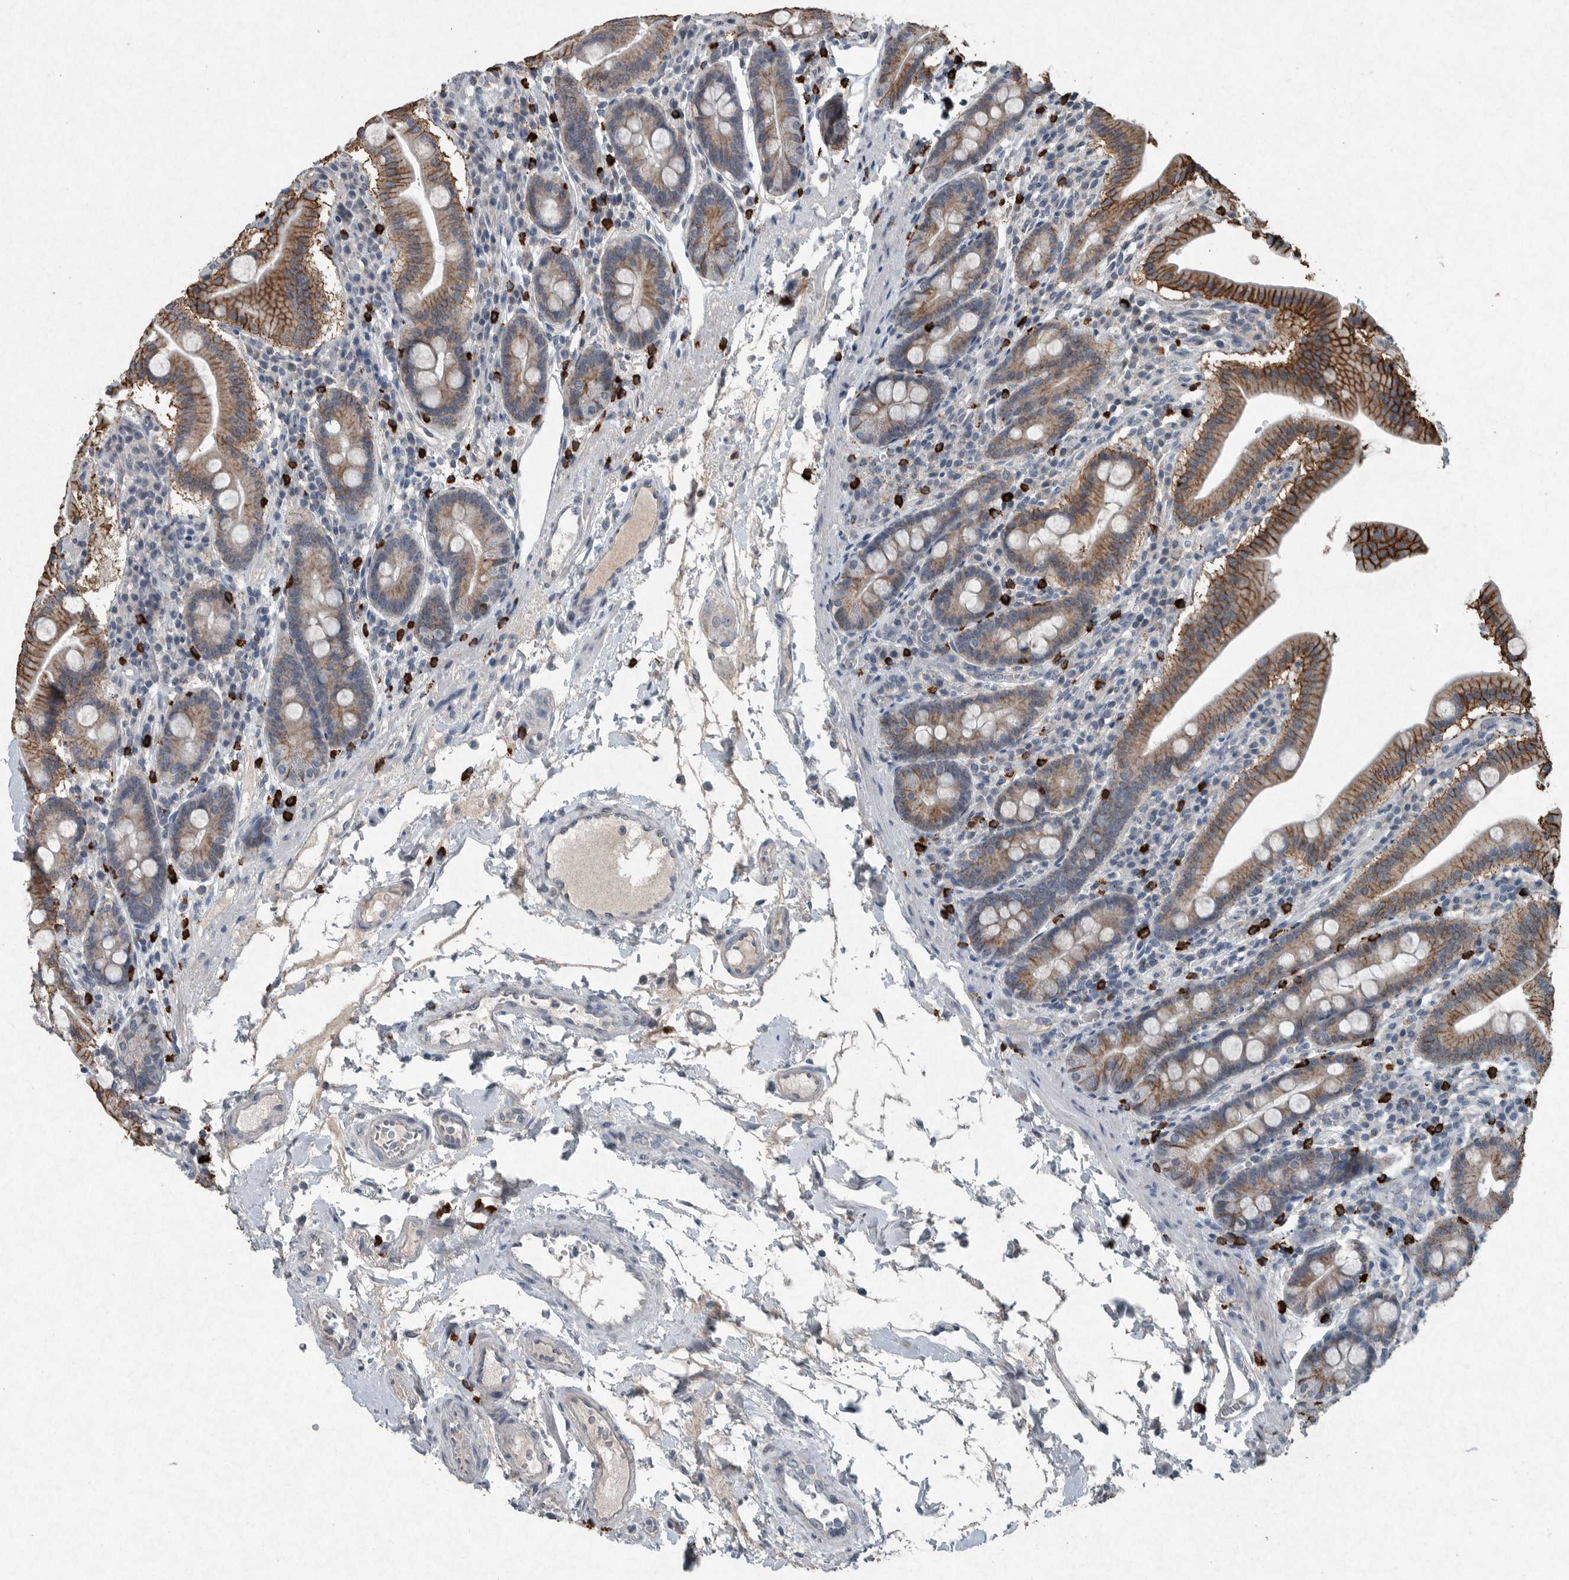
{"staining": {"intensity": "moderate", "quantity": "25%-75%", "location": "cytoplasmic/membranous"}, "tissue": "duodenum", "cell_type": "Glandular cells", "image_type": "normal", "snomed": [{"axis": "morphology", "description": "Normal tissue, NOS"}, {"axis": "morphology", "description": "Adenocarcinoma, NOS"}, {"axis": "topography", "description": "Pancreas"}, {"axis": "topography", "description": "Duodenum"}], "caption": "Duodenum stained with immunohistochemistry reveals moderate cytoplasmic/membranous positivity in about 25%-75% of glandular cells.", "gene": "IL20", "patient": {"sex": "male", "age": 50}}